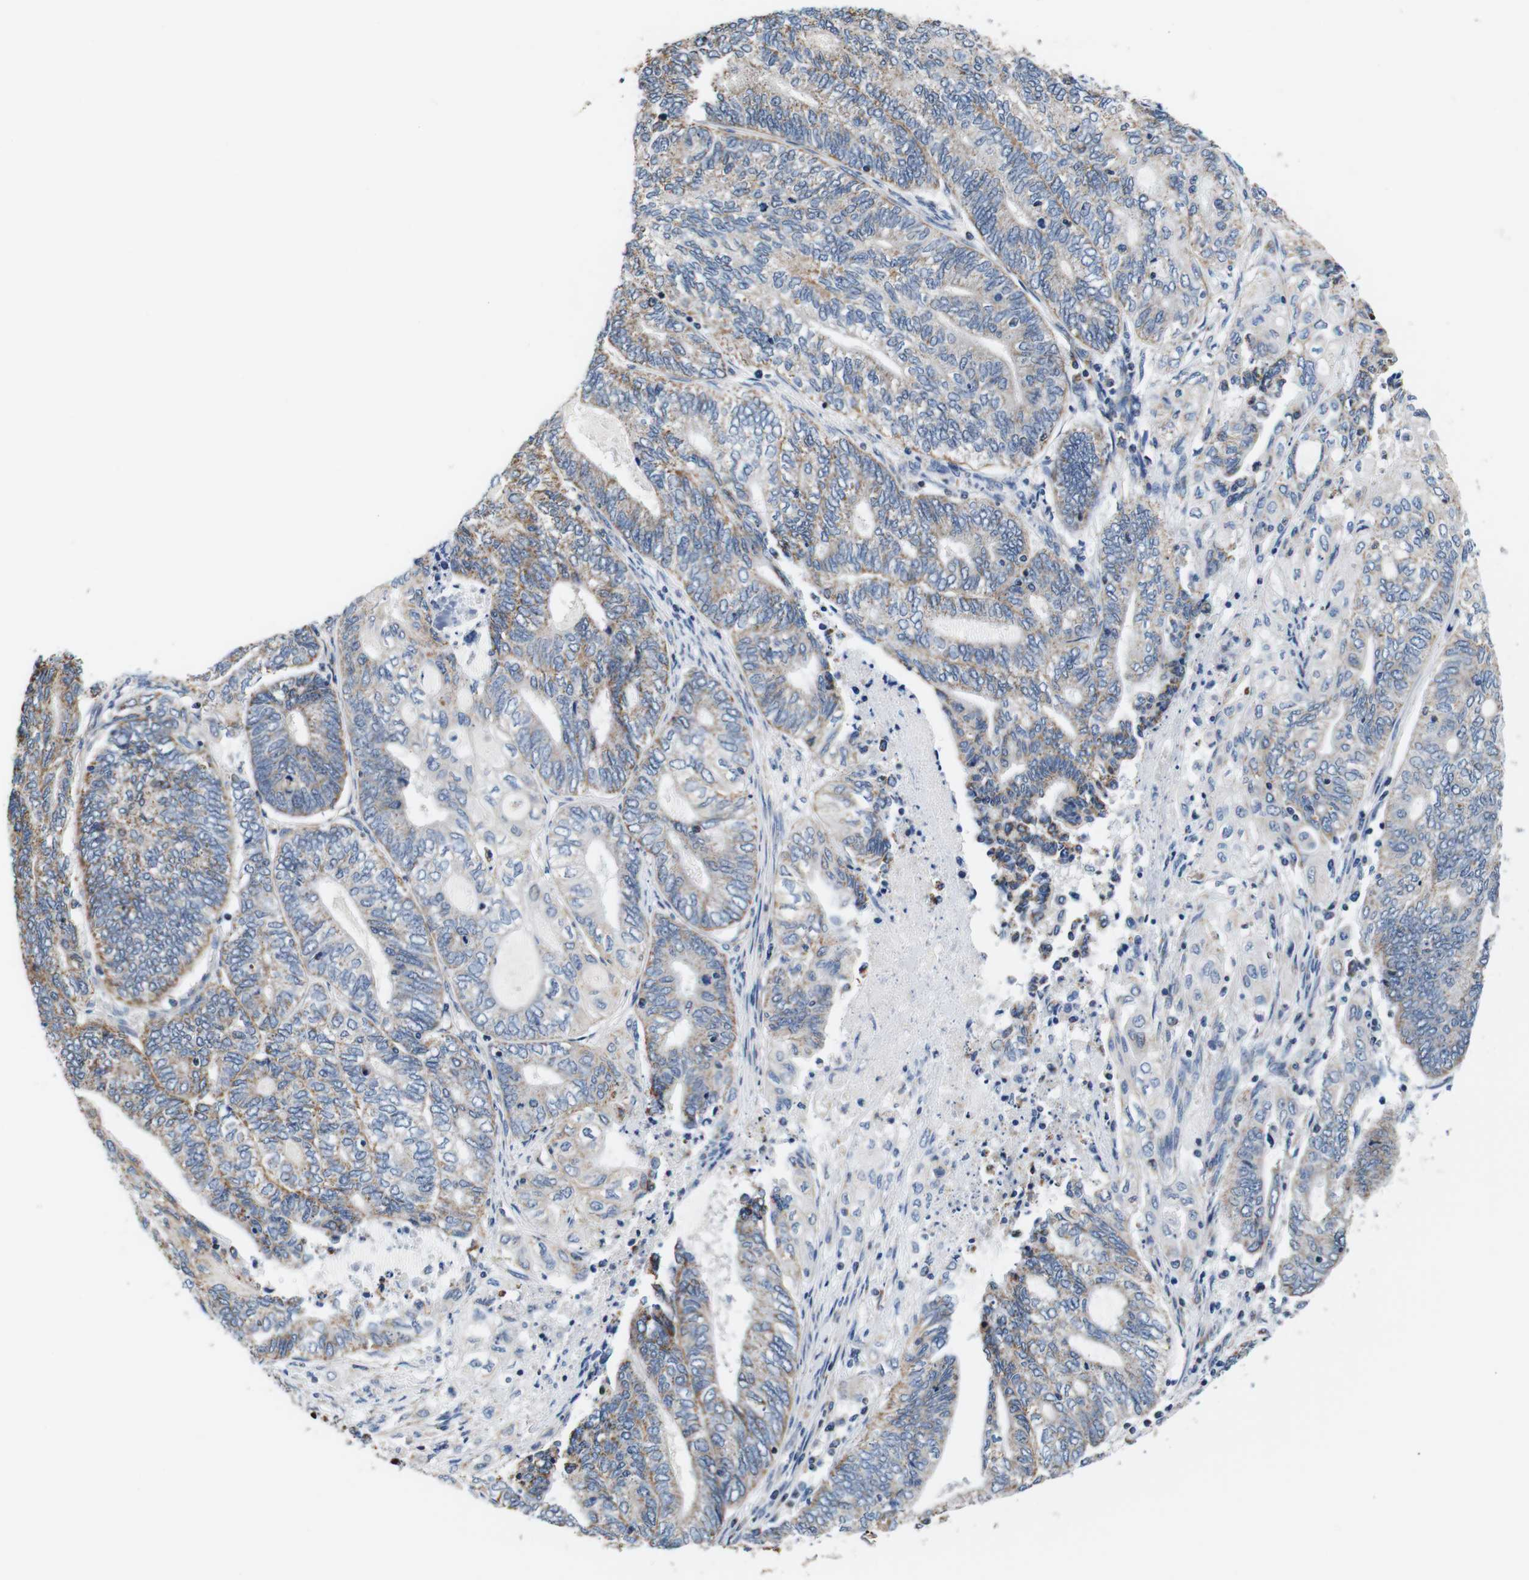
{"staining": {"intensity": "weak", "quantity": ">75%", "location": "cytoplasmic/membranous"}, "tissue": "endometrial cancer", "cell_type": "Tumor cells", "image_type": "cancer", "snomed": [{"axis": "morphology", "description": "Adenocarcinoma, NOS"}, {"axis": "topography", "description": "Uterus"}, {"axis": "topography", "description": "Endometrium"}], "caption": "IHC (DAB (3,3'-diaminobenzidine)) staining of endometrial adenocarcinoma demonstrates weak cytoplasmic/membranous protein expression in about >75% of tumor cells.", "gene": "LRP4", "patient": {"sex": "female", "age": 70}}